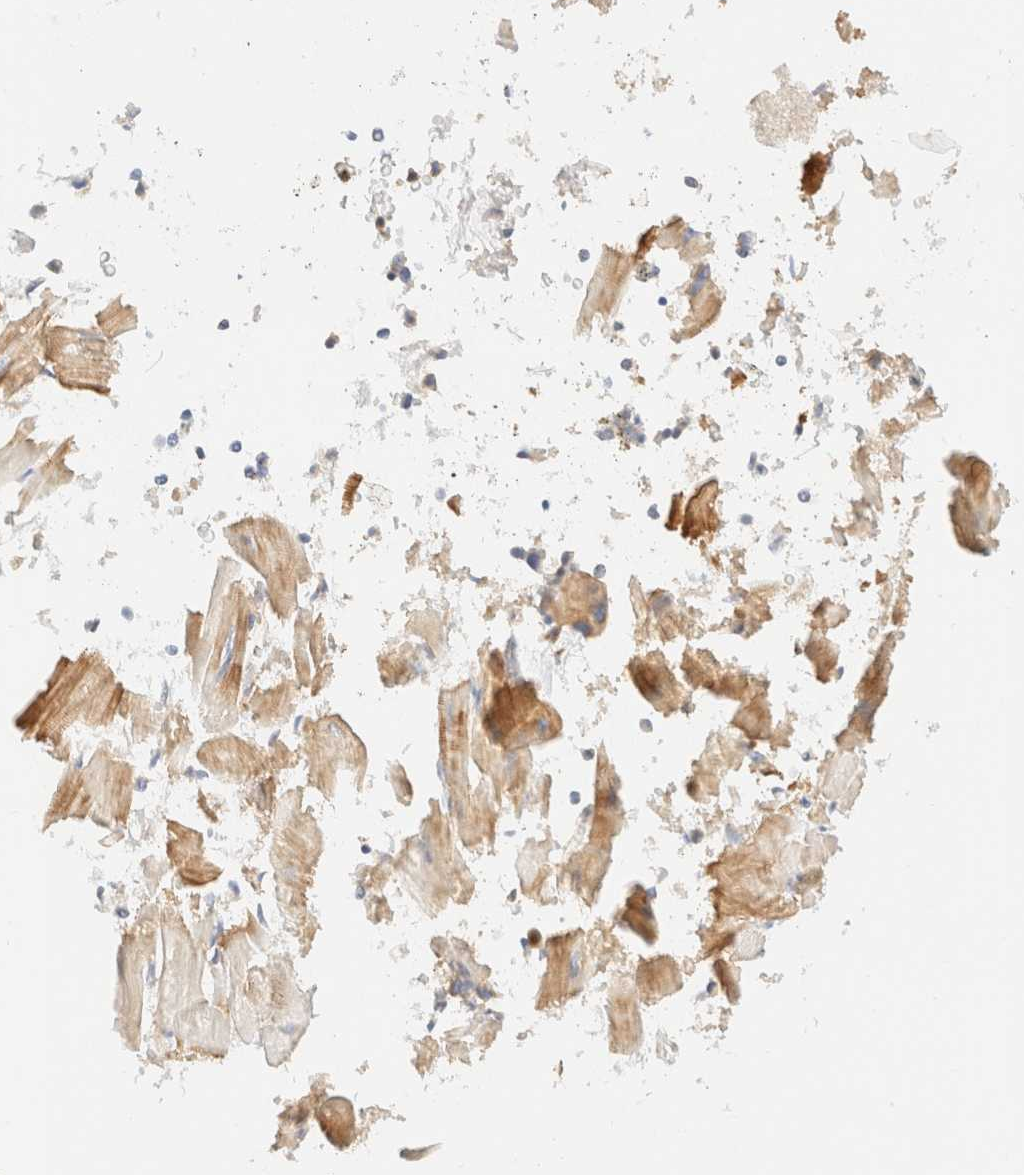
{"staining": {"intensity": "moderate", "quantity": "25%-75%", "location": "cytoplasmic/membranous"}, "tissue": "heart muscle", "cell_type": "Cardiomyocytes", "image_type": "normal", "snomed": [{"axis": "morphology", "description": "Normal tissue, NOS"}, {"axis": "topography", "description": "Heart"}], "caption": "IHC micrograph of benign heart muscle: human heart muscle stained using immunohistochemistry (IHC) displays medium levels of moderate protein expression localized specifically in the cytoplasmic/membranous of cardiomyocytes, appearing as a cytoplasmic/membranous brown color.", "gene": "MYO10", "patient": {"sex": "male", "age": 49}}